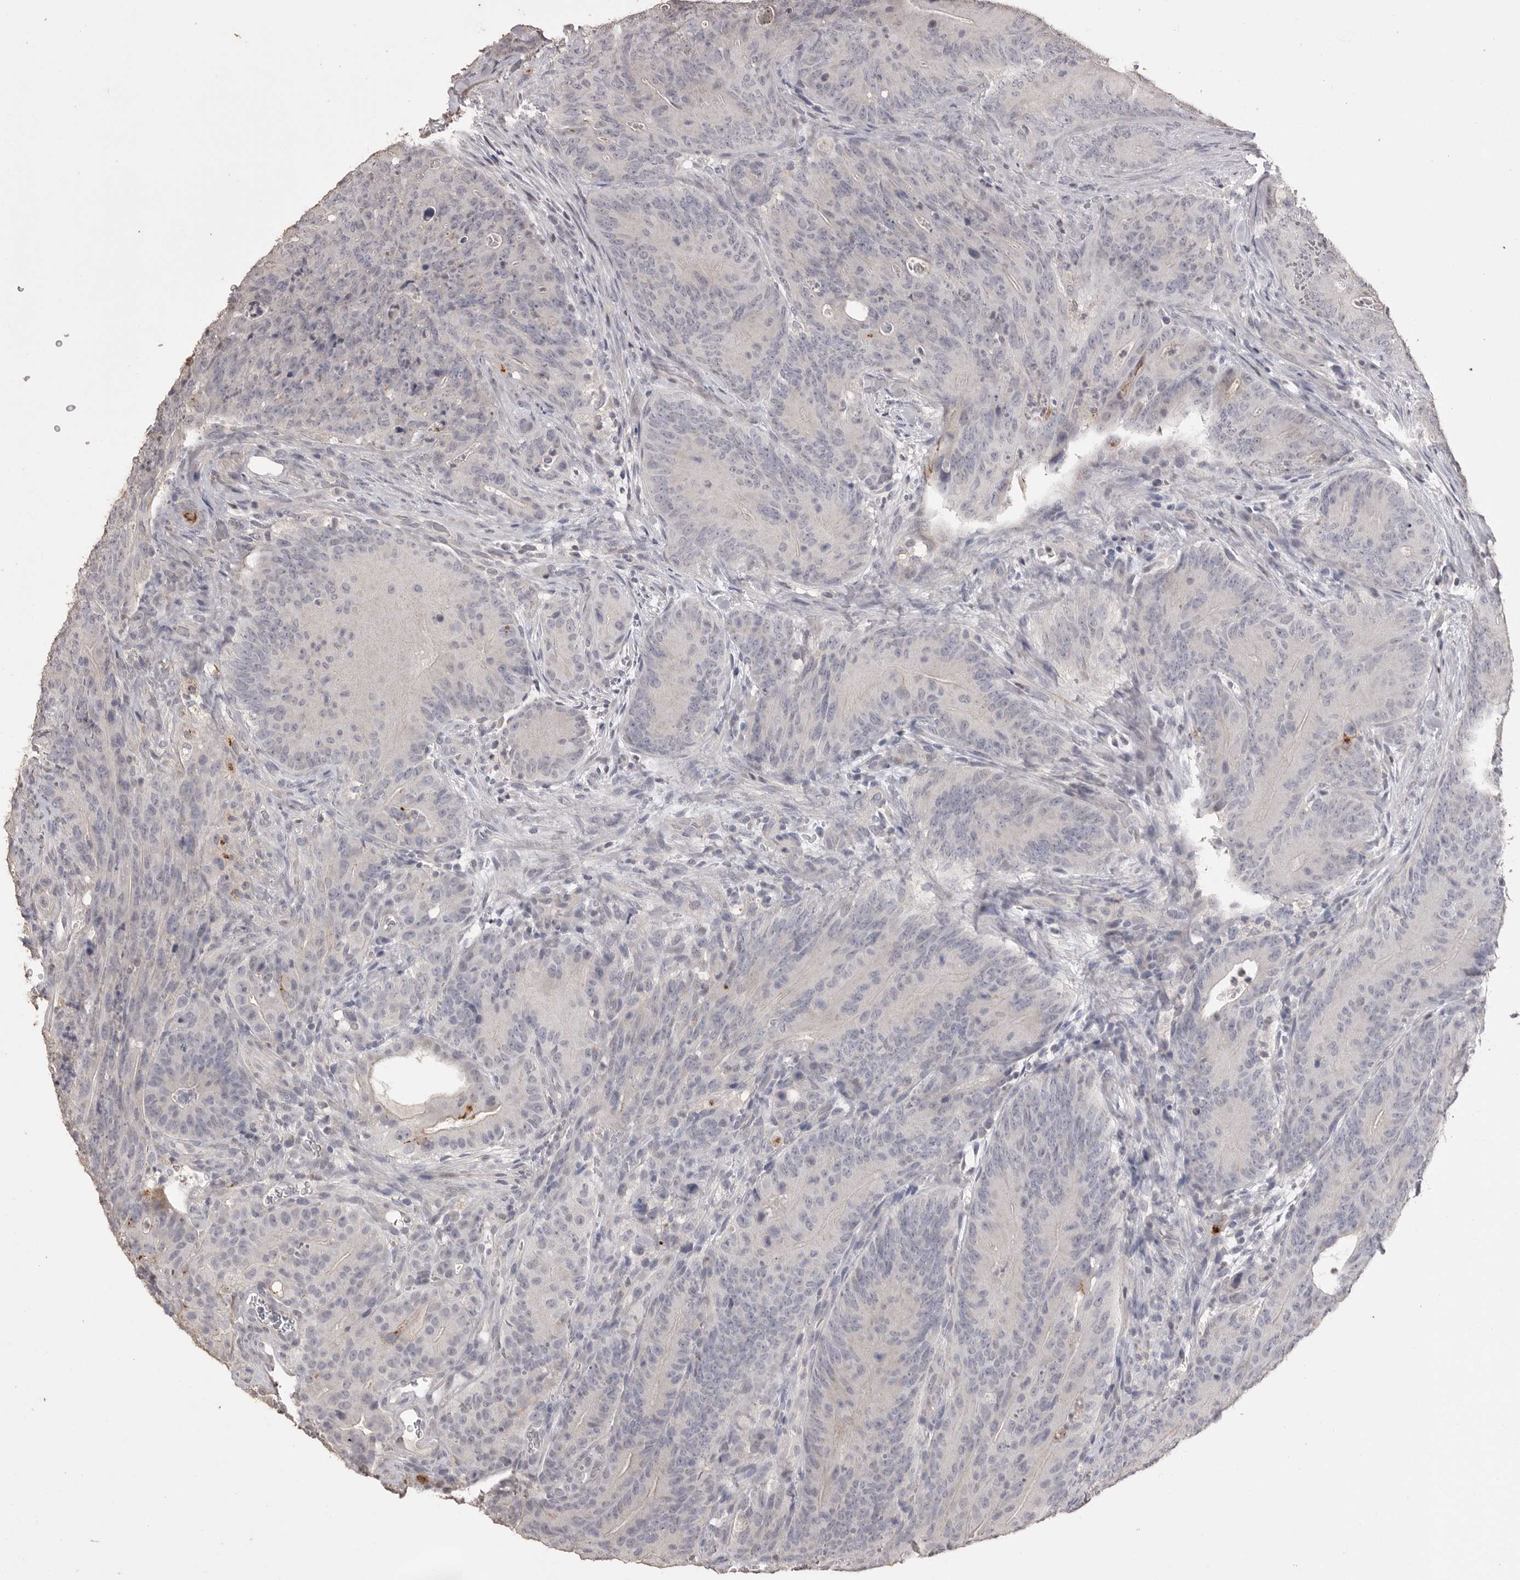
{"staining": {"intensity": "negative", "quantity": "none", "location": "none"}, "tissue": "colorectal cancer", "cell_type": "Tumor cells", "image_type": "cancer", "snomed": [{"axis": "morphology", "description": "Normal tissue, NOS"}, {"axis": "topography", "description": "Colon"}], "caption": "Tumor cells are negative for brown protein staining in colorectal cancer.", "gene": "MMP7", "patient": {"sex": "female", "age": 82}}